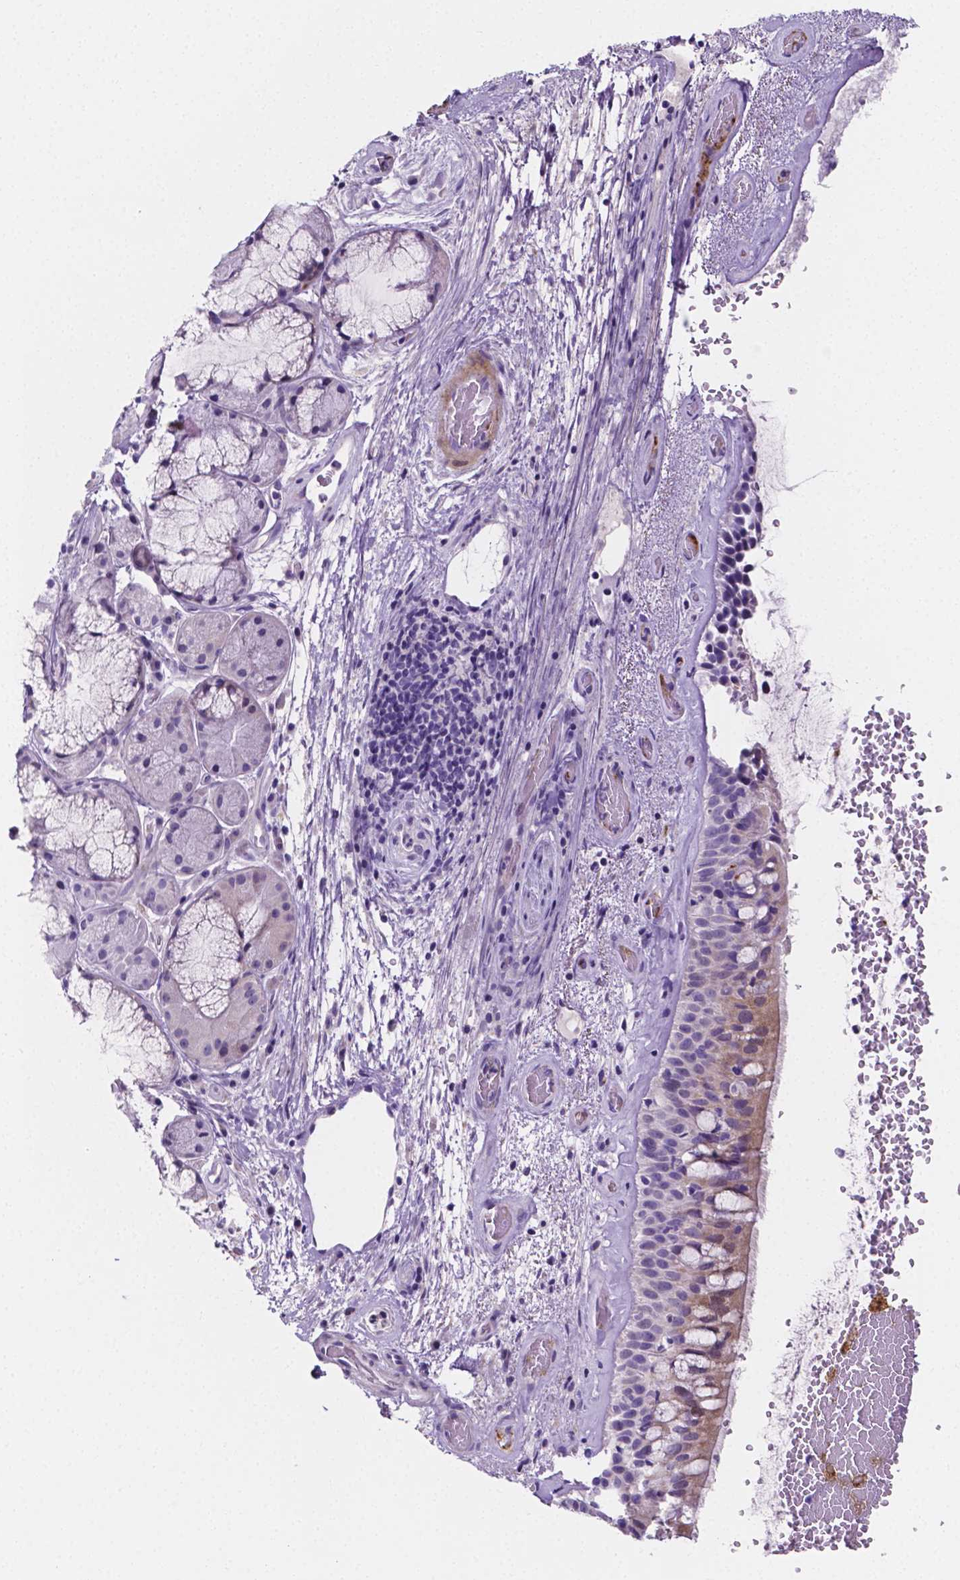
{"staining": {"intensity": "moderate", "quantity": "25%-75%", "location": "cytoplasmic/membranous"}, "tissue": "bronchus", "cell_type": "Respiratory epithelial cells", "image_type": "normal", "snomed": [{"axis": "morphology", "description": "Normal tissue, NOS"}, {"axis": "topography", "description": "Bronchus"}], "caption": "About 25%-75% of respiratory epithelial cells in benign bronchus display moderate cytoplasmic/membranous protein staining as visualized by brown immunohistochemical staining.", "gene": "NRGN", "patient": {"sex": "male", "age": 48}}